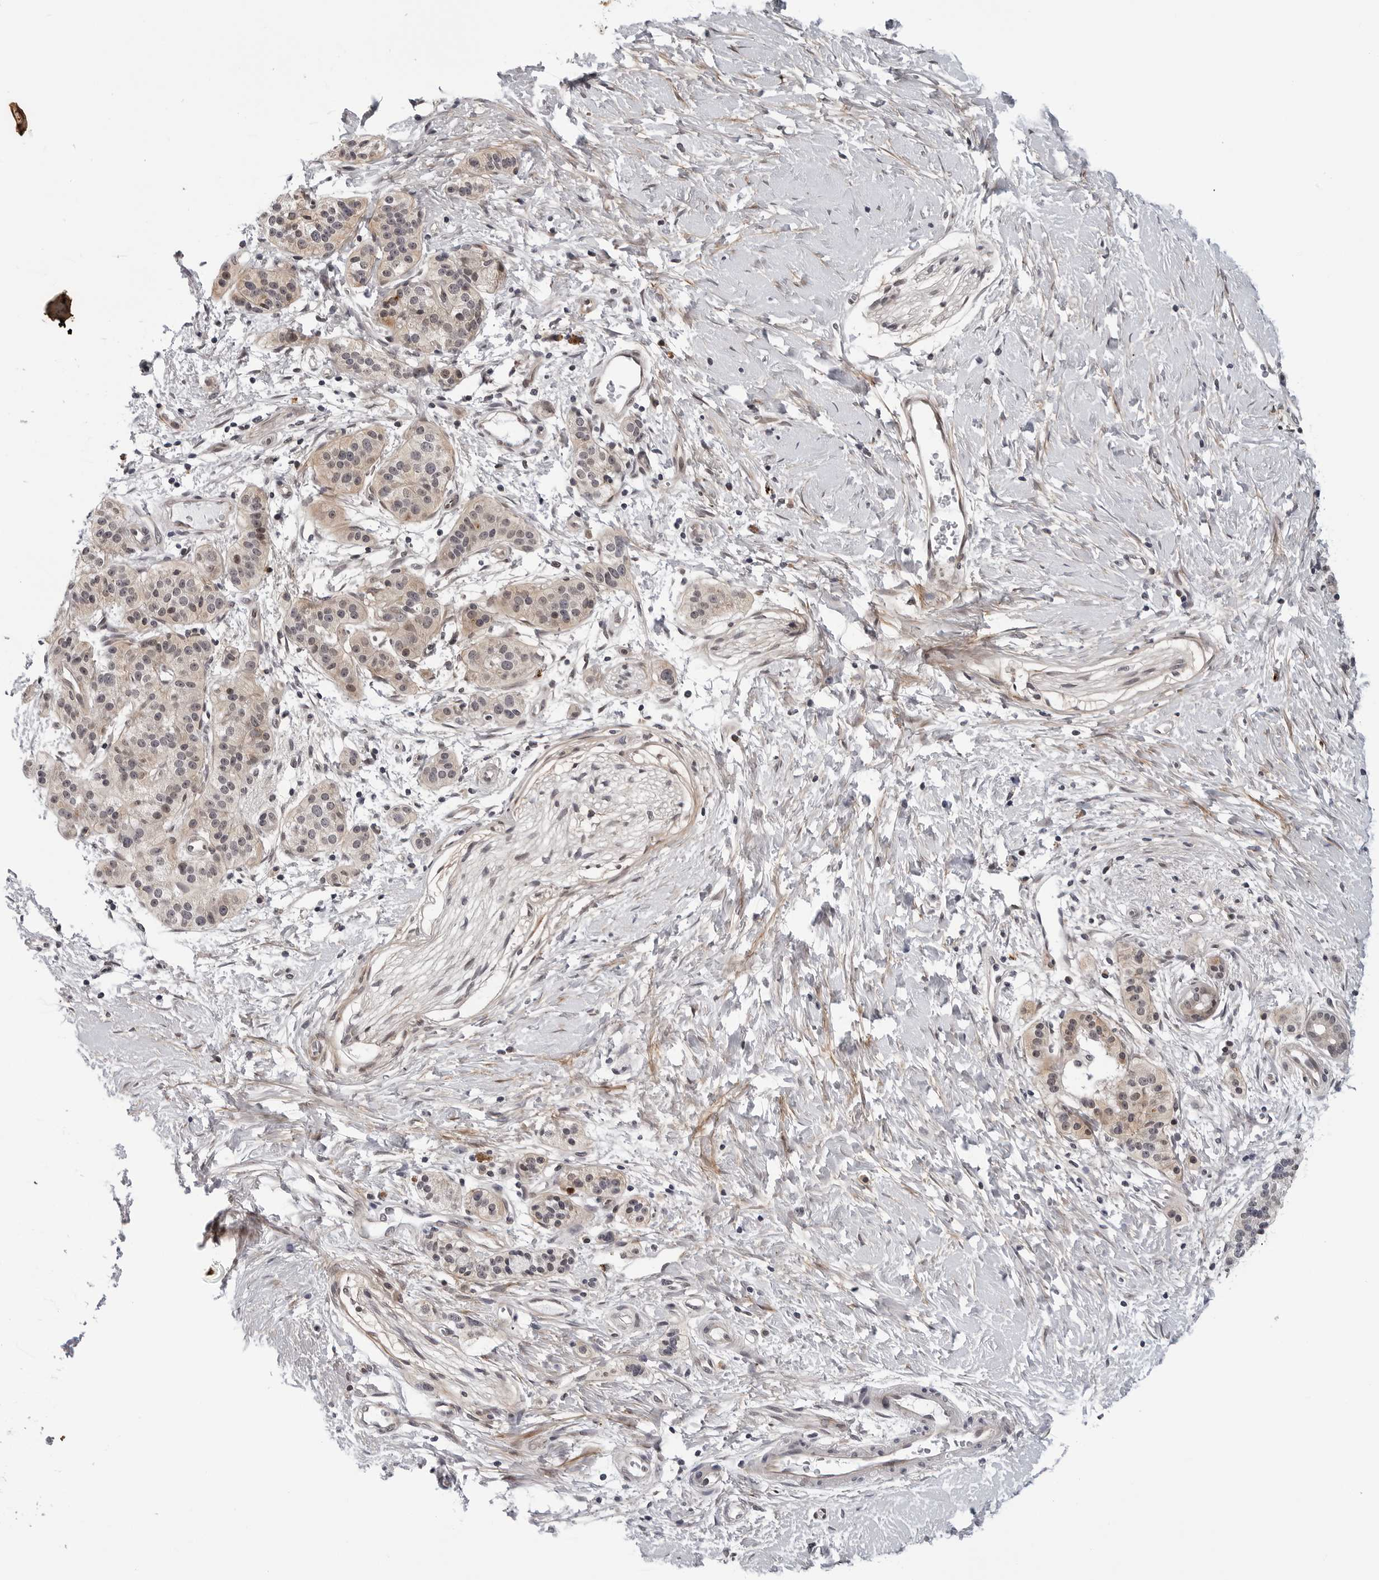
{"staining": {"intensity": "weak", "quantity": ">75%", "location": "cytoplasmic/membranous,nuclear"}, "tissue": "pancreatic cancer", "cell_type": "Tumor cells", "image_type": "cancer", "snomed": [{"axis": "morphology", "description": "Adenocarcinoma, NOS"}, {"axis": "topography", "description": "Pancreas"}], "caption": "Immunohistochemical staining of adenocarcinoma (pancreatic) shows low levels of weak cytoplasmic/membranous and nuclear protein staining in about >75% of tumor cells.", "gene": "KIAA1614", "patient": {"sex": "male", "age": 50}}